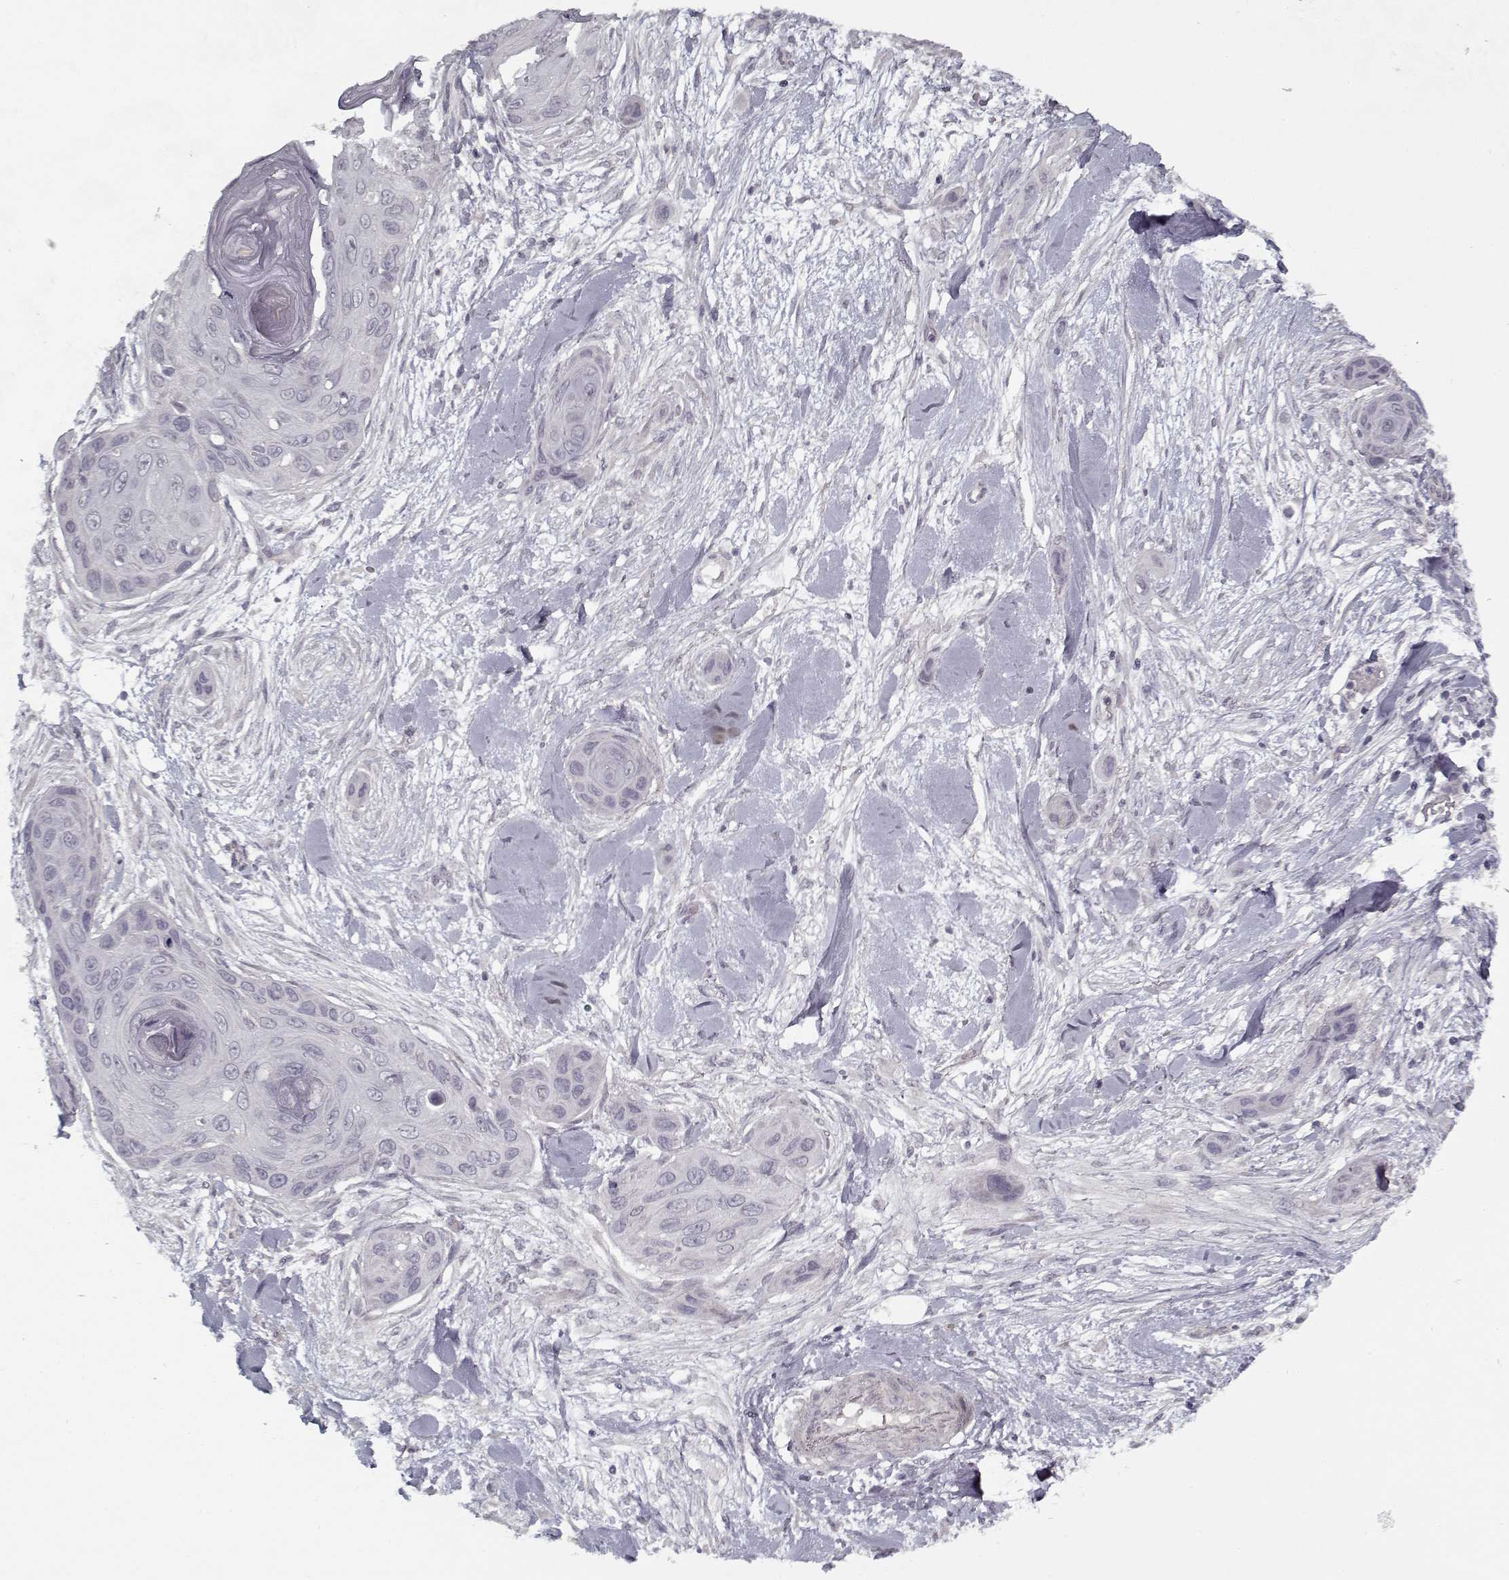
{"staining": {"intensity": "negative", "quantity": "none", "location": "none"}, "tissue": "skin cancer", "cell_type": "Tumor cells", "image_type": "cancer", "snomed": [{"axis": "morphology", "description": "Squamous cell carcinoma, NOS"}, {"axis": "topography", "description": "Skin"}], "caption": "IHC photomicrograph of human skin squamous cell carcinoma stained for a protein (brown), which reveals no staining in tumor cells. Brightfield microscopy of immunohistochemistry stained with DAB (brown) and hematoxylin (blue), captured at high magnification.", "gene": "LAMA2", "patient": {"sex": "male", "age": 82}}